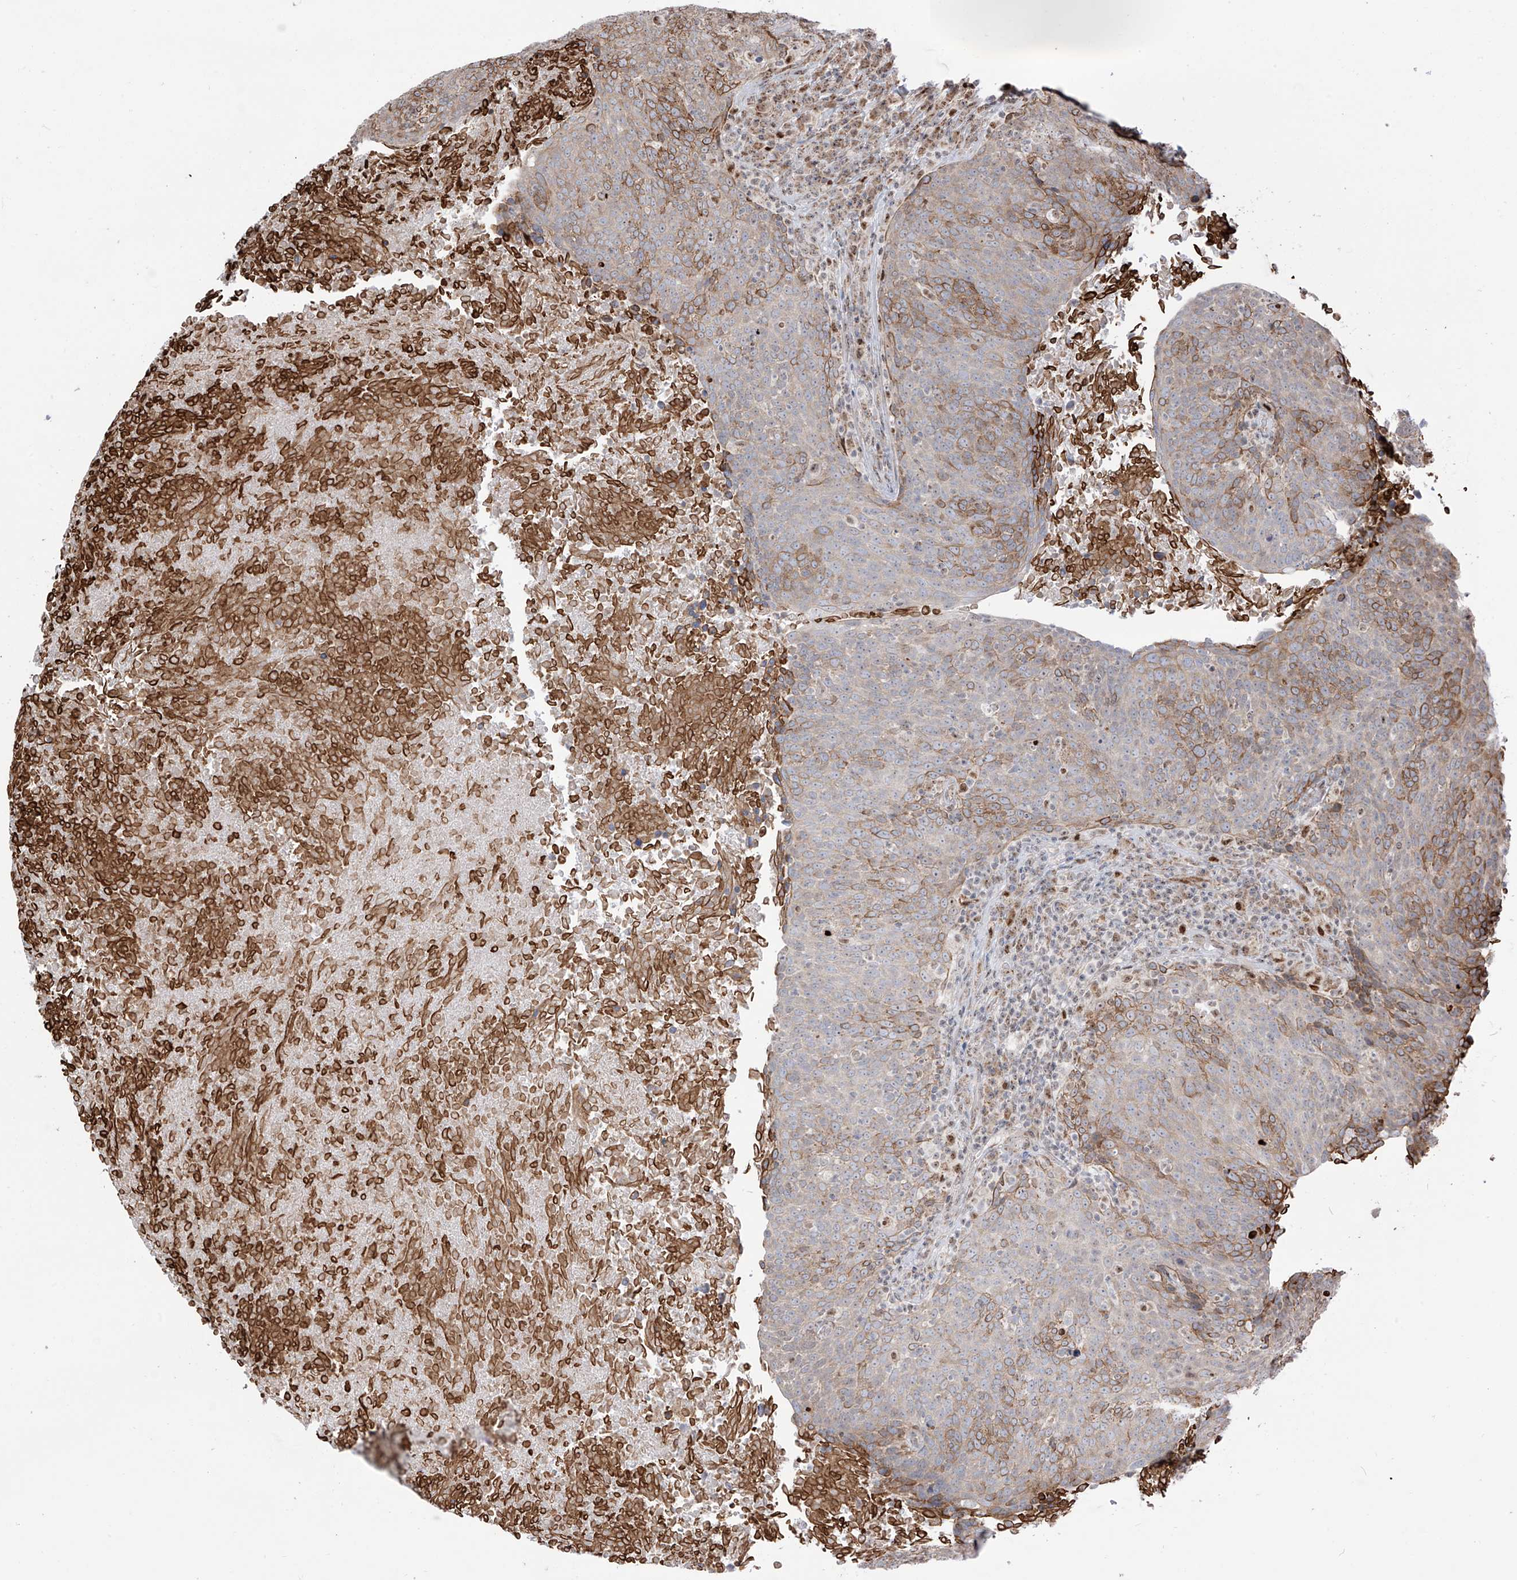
{"staining": {"intensity": "moderate", "quantity": "25%-75%", "location": "cytoplasmic/membranous"}, "tissue": "head and neck cancer", "cell_type": "Tumor cells", "image_type": "cancer", "snomed": [{"axis": "morphology", "description": "Squamous cell carcinoma, NOS"}, {"axis": "morphology", "description": "Squamous cell carcinoma, metastatic, NOS"}, {"axis": "topography", "description": "Lymph node"}, {"axis": "topography", "description": "Head-Neck"}], "caption": "Moderate cytoplasmic/membranous positivity is present in about 25%-75% of tumor cells in head and neck metastatic squamous cell carcinoma.", "gene": "ZBTB8A", "patient": {"sex": "male", "age": 62}}